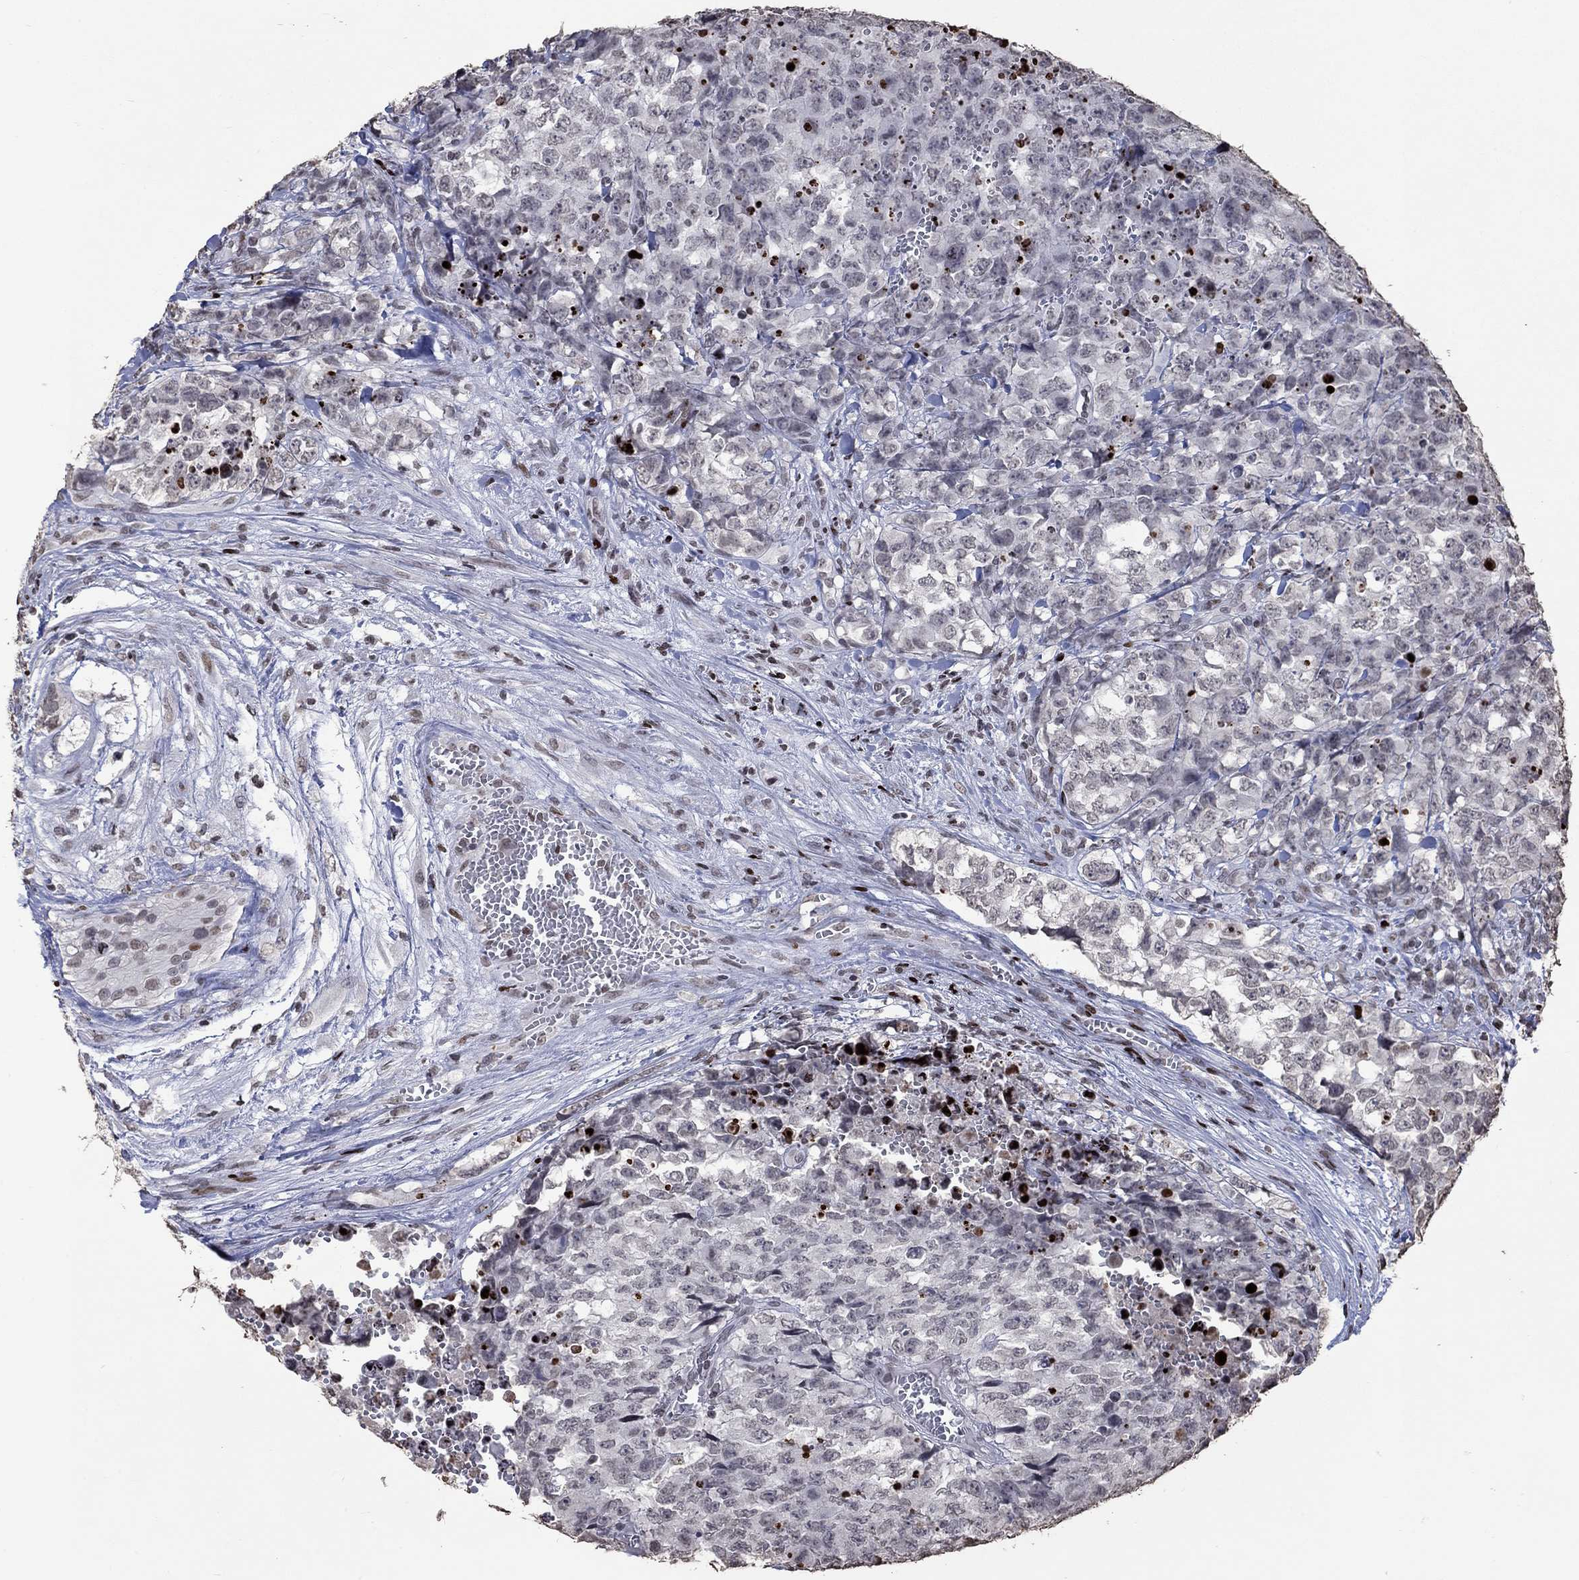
{"staining": {"intensity": "negative", "quantity": "none", "location": "none"}, "tissue": "testis cancer", "cell_type": "Tumor cells", "image_type": "cancer", "snomed": [{"axis": "morphology", "description": "Carcinoma, Embryonal, NOS"}, {"axis": "topography", "description": "Testis"}], "caption": "High power microscopy photomicrograph of an immunohistochemistry micrograph of testis cancer (embryonal carcinoma), revealing no significant expression in tumor cells. (Brightfield microscopy of DAB (3,3'-diaminobenzidine) IHC at high magnification).", "gene": "SRSF3", "patient": {"sex": "male", "age": 23}}